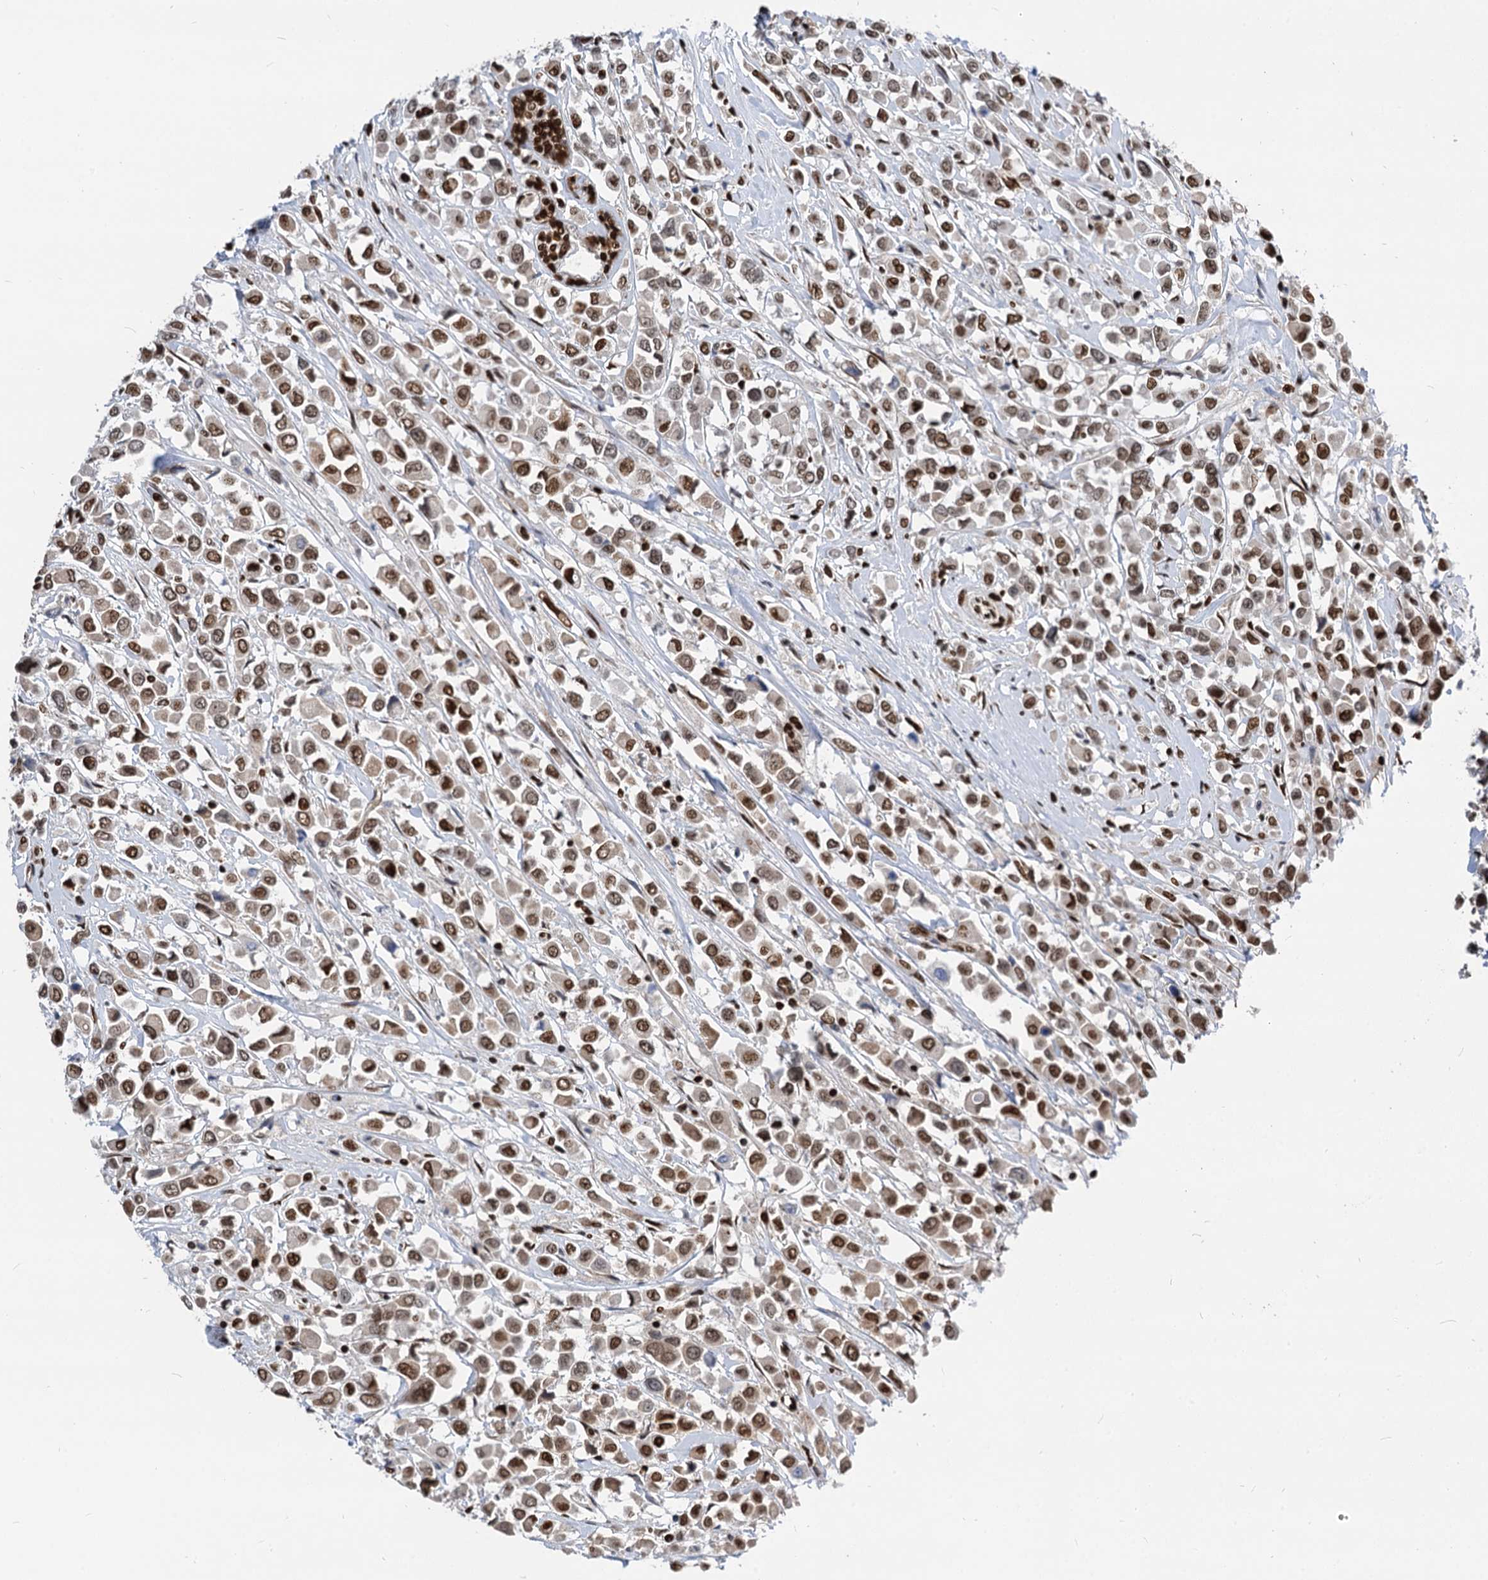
{"staining": {"intensity": "strong", "quantity": ">75%", "location": "nuclear"}, "tissue": "breast cancer", "cell_type": "Tumor cells", "image_type": "cancer", "snomed": [{"axis": "morphology", "description": "Duct carcinoma"}, {"axis": "topography", "description": "Breast"}], "caption": "This is an image of immunohistochemistry (IHC) staining of breast cancer (invasive ductal carcinoma), which shows strong expression in the nuclear of tumor cells.", "gene": "MECP2", "patient": {"sex": "female", "age": 61}}